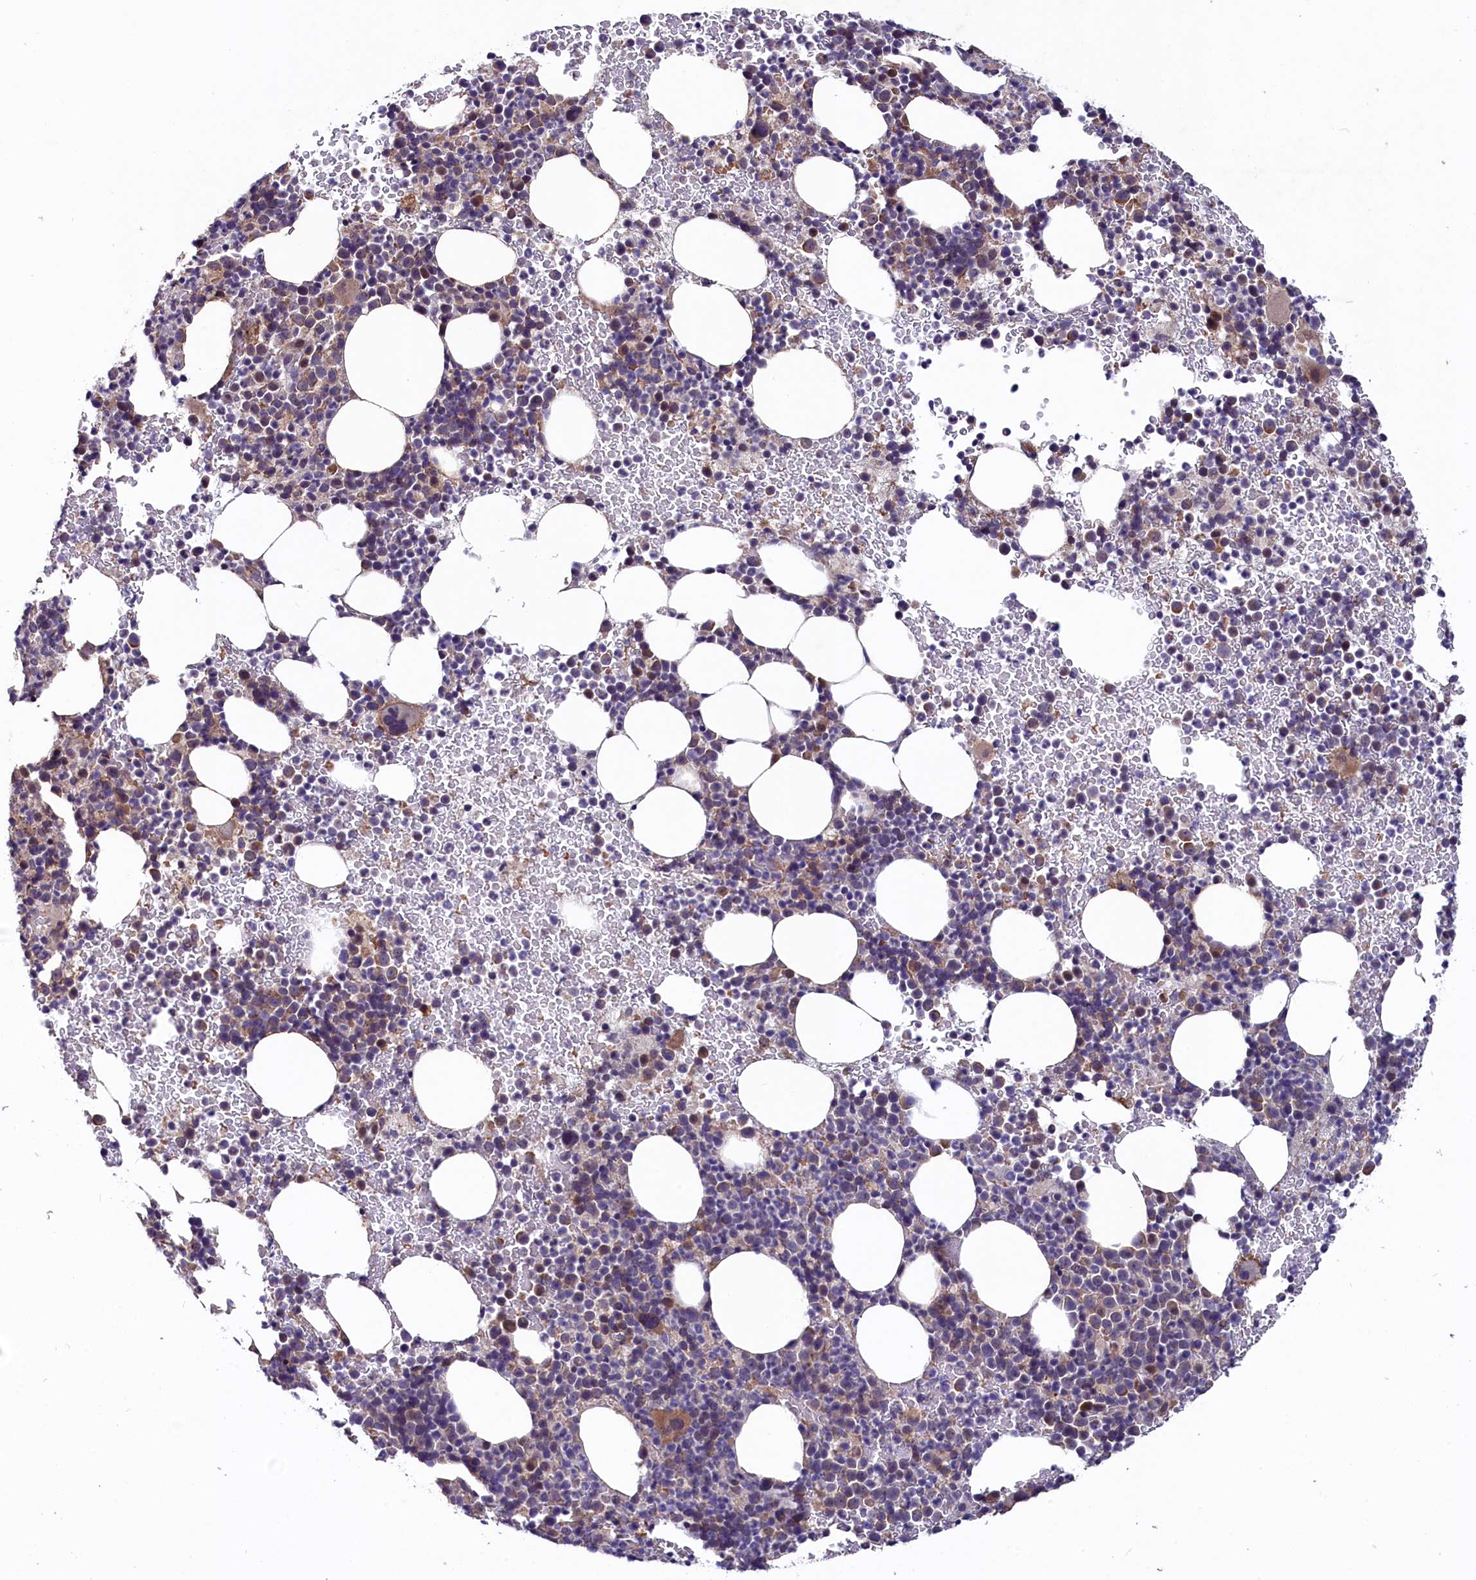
{"staining": {"intensity": "moderate", "quantity": "<25%", "location": "cytoplasmic/membranous"}, "tissue": "bone marrow", "cell_type": "Hematopoietic cells", "image_type": "normal", "snomed": [{"axis": "morphology", "description": "Normal tissue, NOS"}, {"axis": "topography", "description": "Bone marrow"}], "caption": "This is an image of immunohistochemistry (IHC) staining of benign bone marrow, which shows moderate positivity in the cytoplasmic/membranous of hematopoietic cells.", "gene": "SLC39A6", "patient": {"sex": "female", "age": 82}}